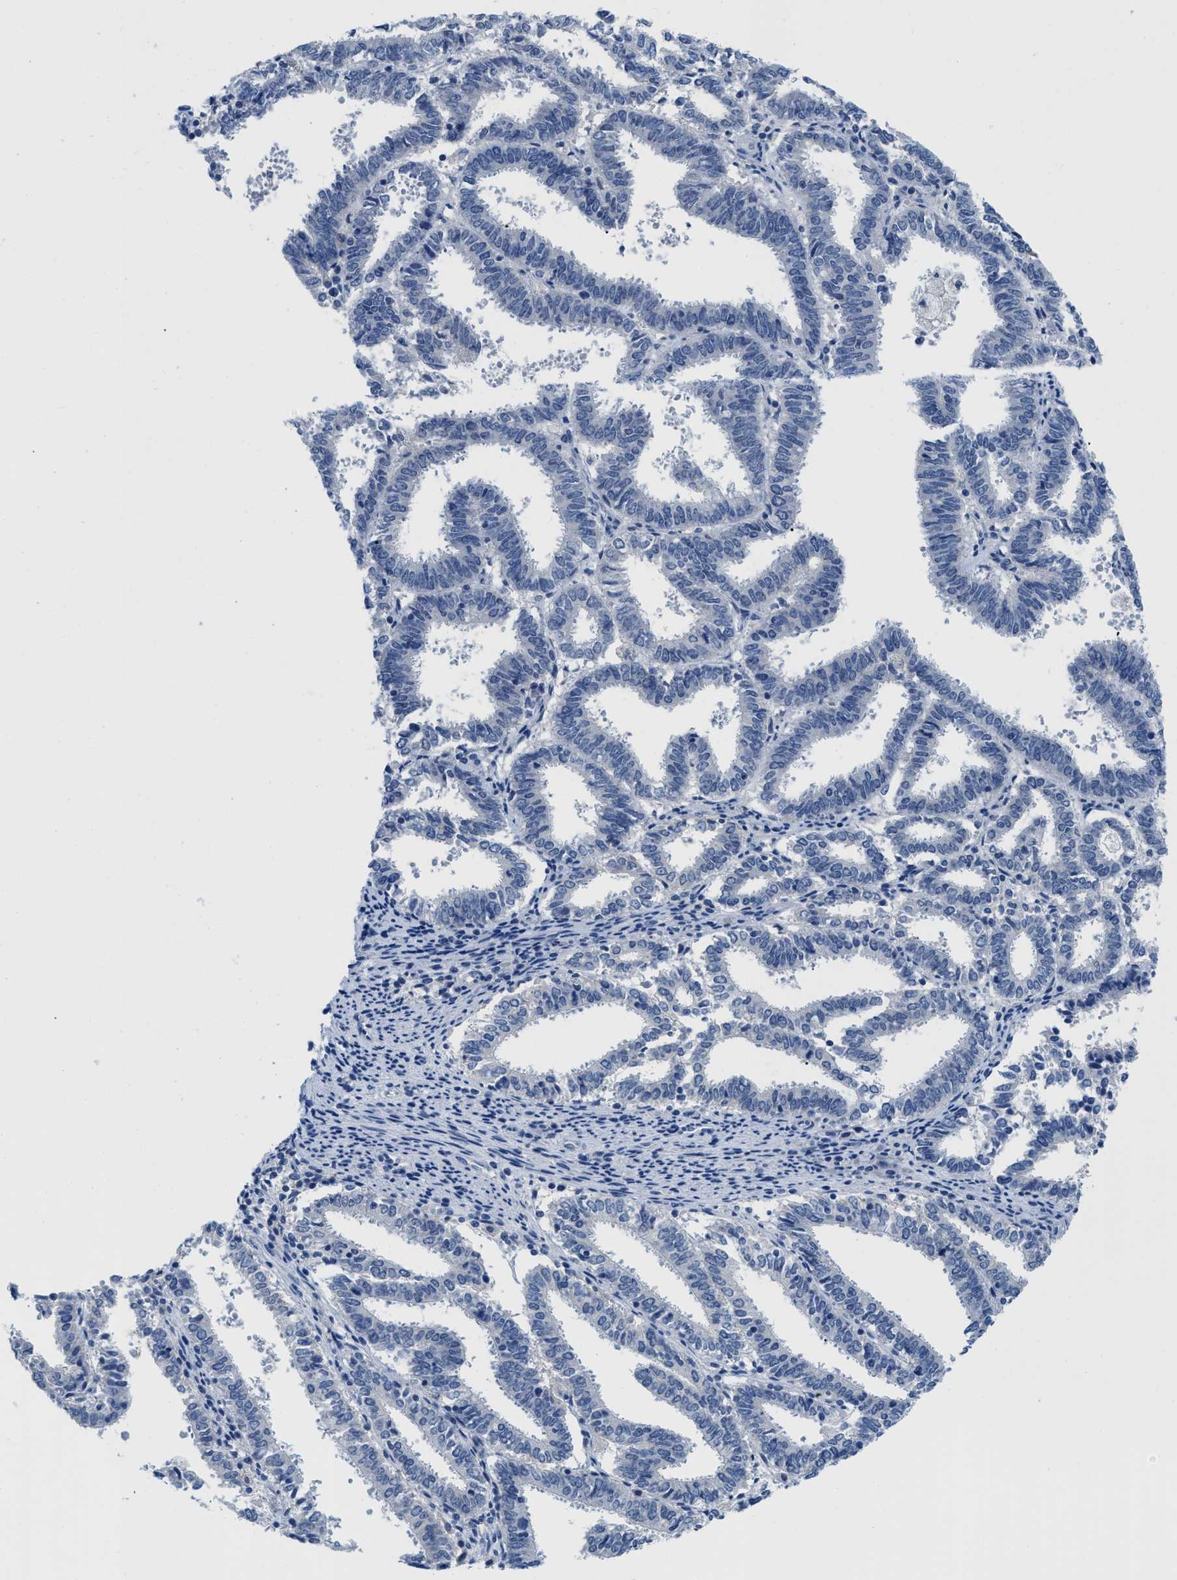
{"staining": {"intensity": "negative", "quantity": "none", "location": "none"}, "tissue": "endometrial cancer", "cell_type": "Tumor cells", "image_type": "cancer", "snomed": [{"axis": "morphology", "description": "Adenocarcinoma, NOS"}, {"axis": "topography", "description": "Uterus"}], "caption": "Tumor cells are negative for brown protein staining in endometrial cancer (adenocarcinoma).", "gene": "PYY", "patient": {"sex": "female", "age": 83}}